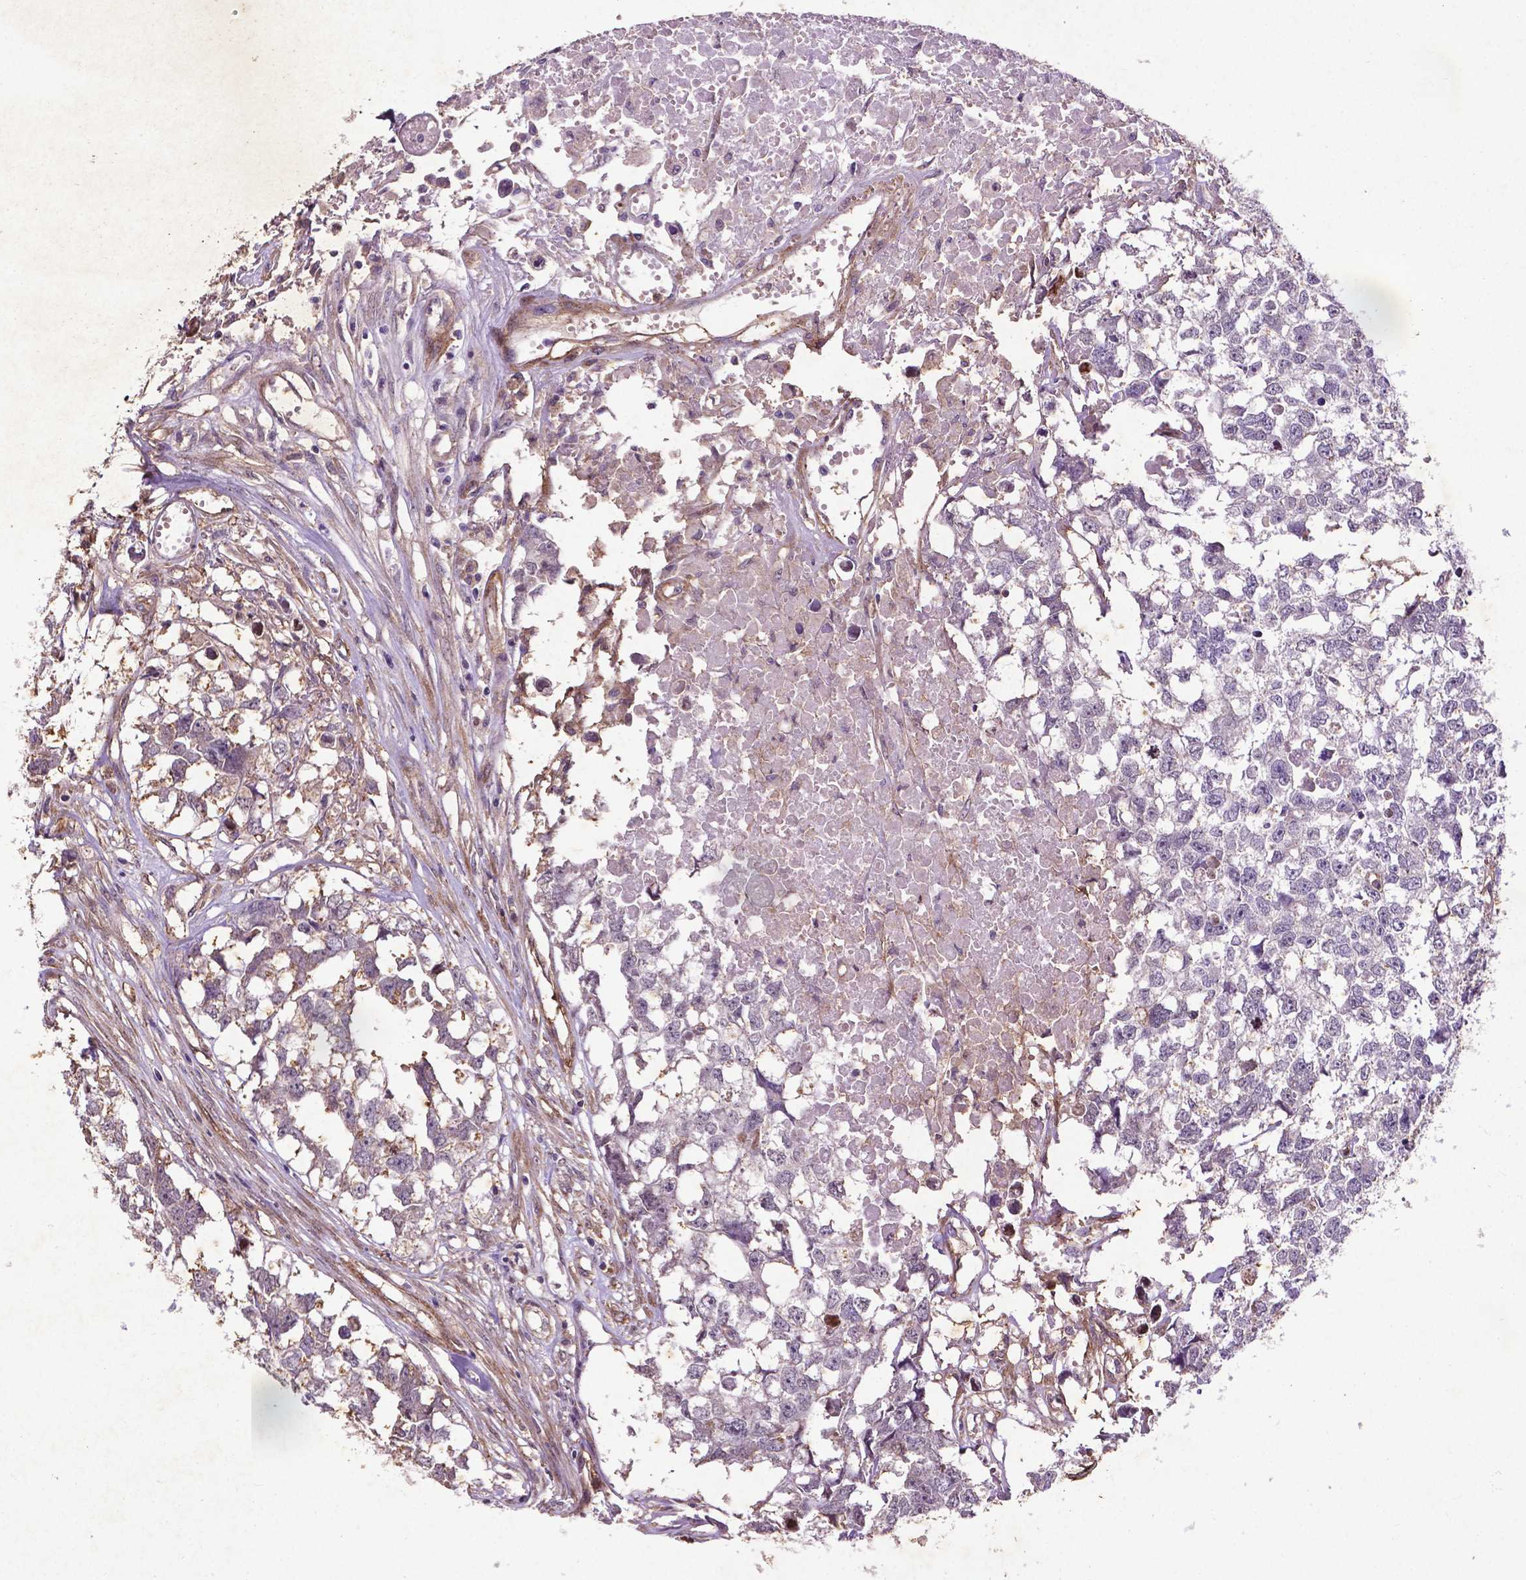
{"staining": {"intensity": "negative", "quantity": "none", "location": "none"}, "tissue": "testis cancer", "cell_type": "Tumor cells", "image_type": "cancer", "snomed": [{"axis": "morphology", "description": "Carcinoma, Embryonal, NOS"}, {"axis": "morphology", "description": "Teratoma, malignant, NOS"}, {"axis": "topography", "description": "Testis"}], "caption": "The image exhibits no staining of tumor cells in teratoma (malignant) (testis).", "gene": "RRAS", "patient": {"sex": "male", "age": 44}}